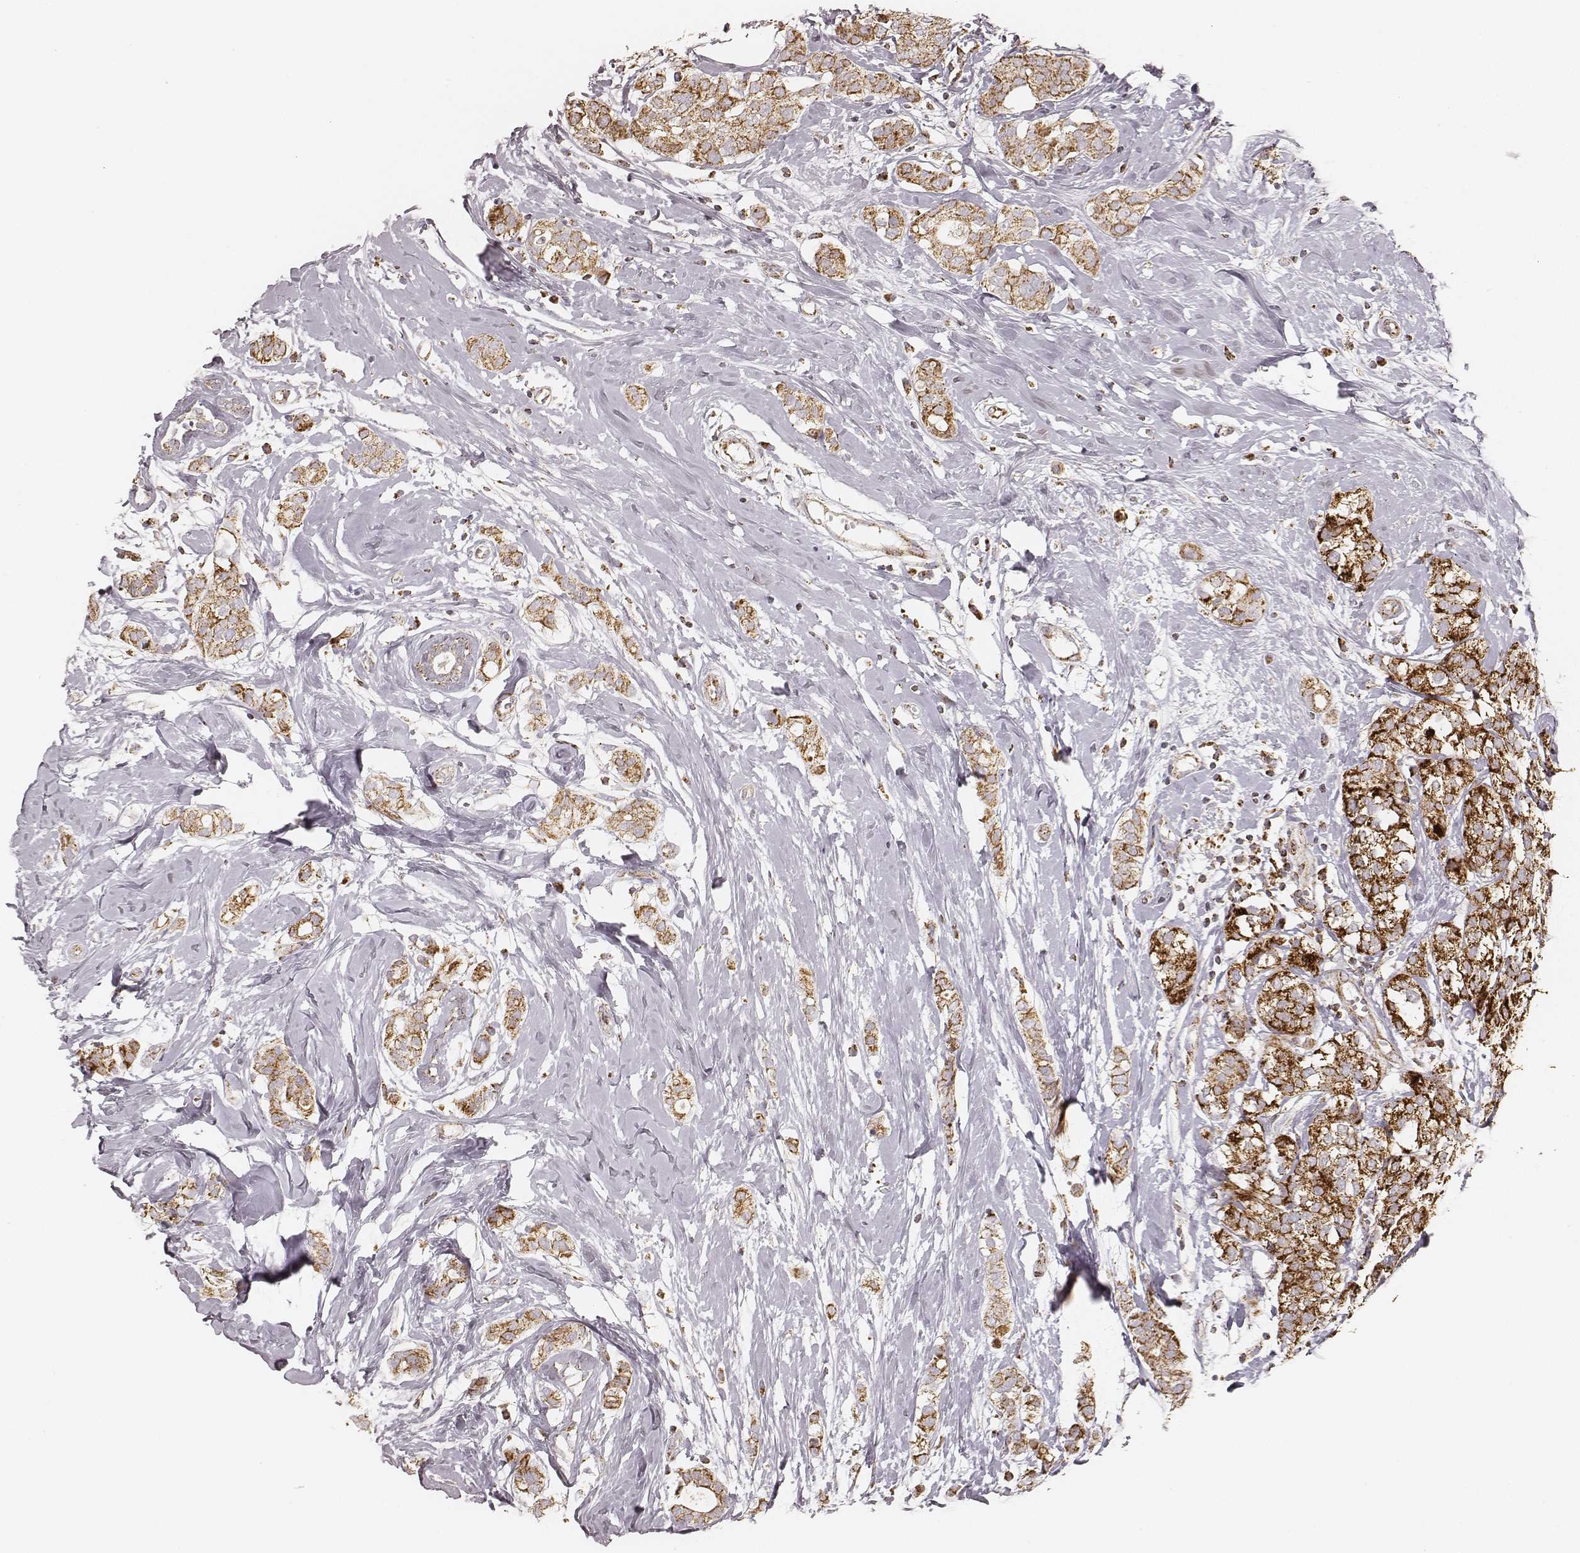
{"staining": {"intensity": "strong", "quantity": ">75%", "location": "cytoplasmic/membranous"}, "tissue": "breast cancer", "cell_type": "Tumor cells", "image_type": "cancer", "snomed": [{"axis": "morphology", "description": "Duct carcinoma"}, {"axis": "topography", "description": "Breast"}], "caption": "High-magnification brightfield microscopy of breast cancer (intraductal carcinoma) stained with DAB (brown) and counterstained with hematoxylin (blue). tumor cells exhibit strong cytoplasmic/membranous positivity is appreciated in approximately>75% of cells. The staining was performed using DAB (3,3'-diaminobenzidine) to visualize the protein expression in brown, while the nuclei were stained in blue with hematoxylin (Magnification: 20x).", "gene": "CS", "patient": {"sex": "female", "age": 40}}